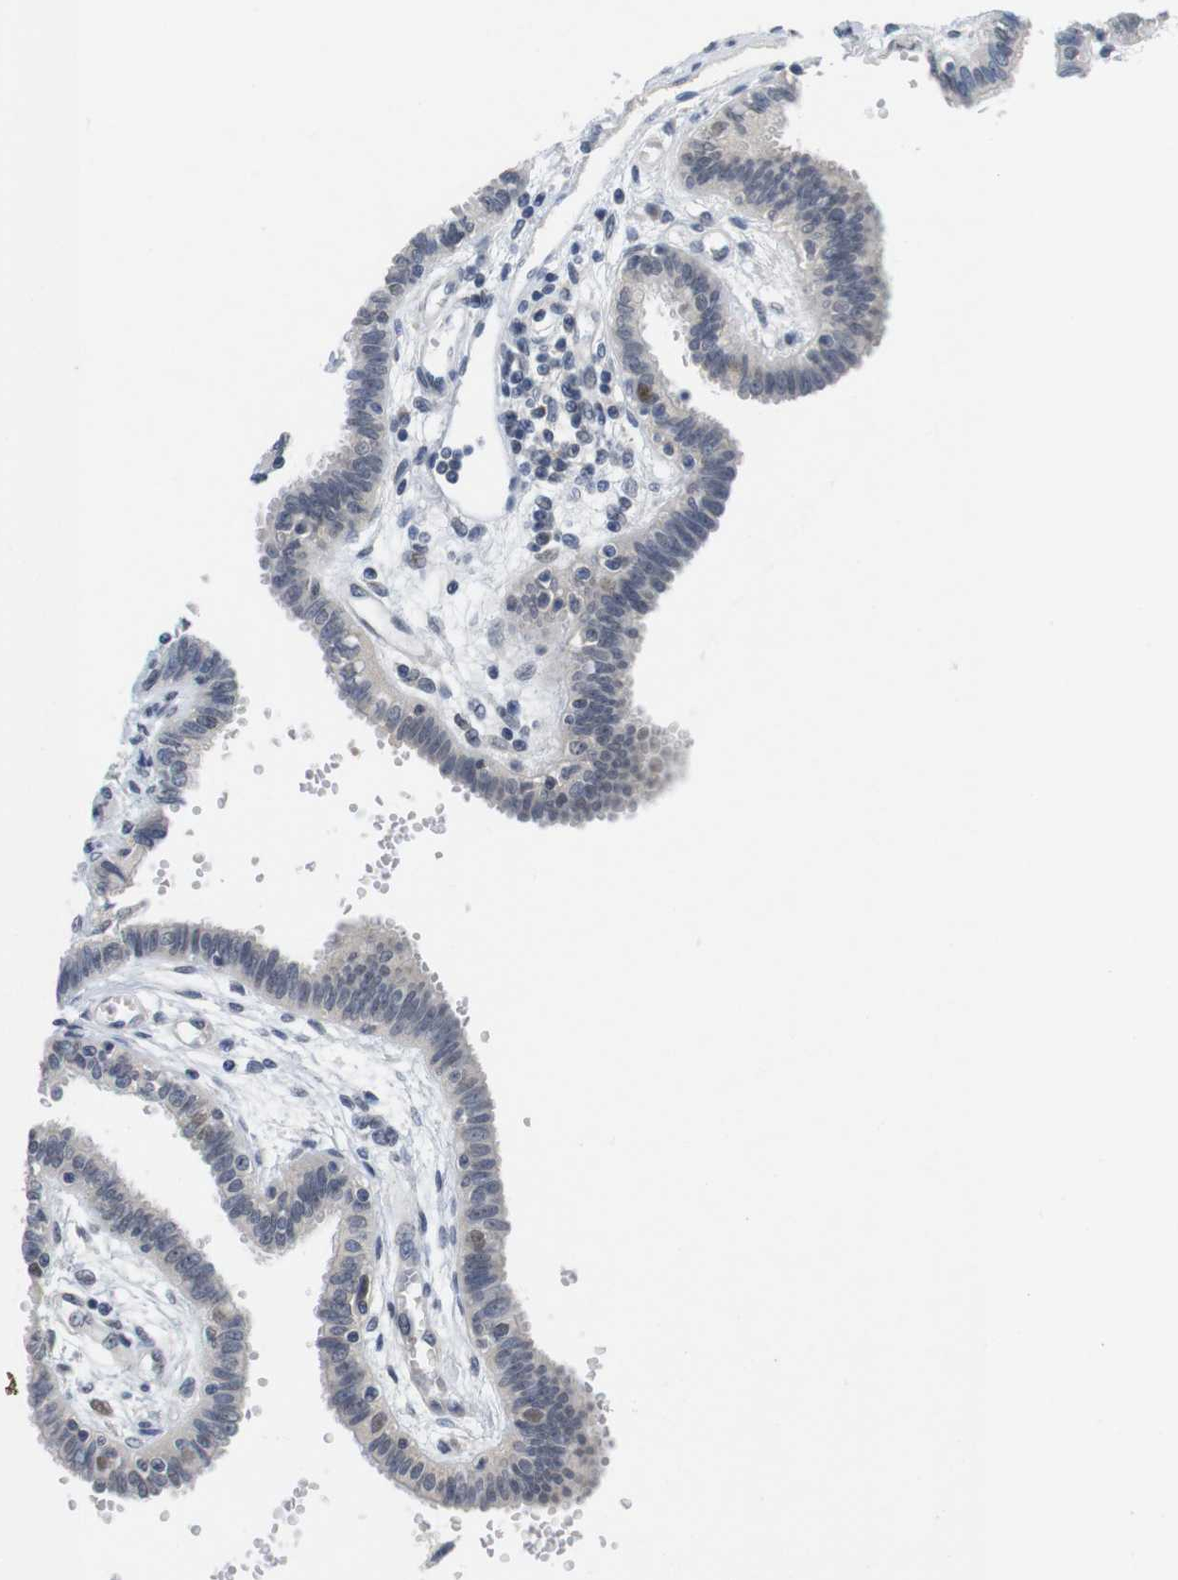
{"staining": {"intensity": "moderate", "quantity": "<25%", "location": "nuclear"}, "tissue": "fallopian tube", "cell_type": "Glandular cells", "image_type": "normal", "snomed": [{"axis": "morphology", "description": "Normal tissue, NOS"}, {"axis": "topography", "description": "Fallopian tube"}], "caption": "The photomicrograph displays staining of benign fallopian tube, revealing moderate nuclear protein expression (brown color) within glandular cells.", "gene": "SKP2", "patient": {"sex": "female", "age": 32}}